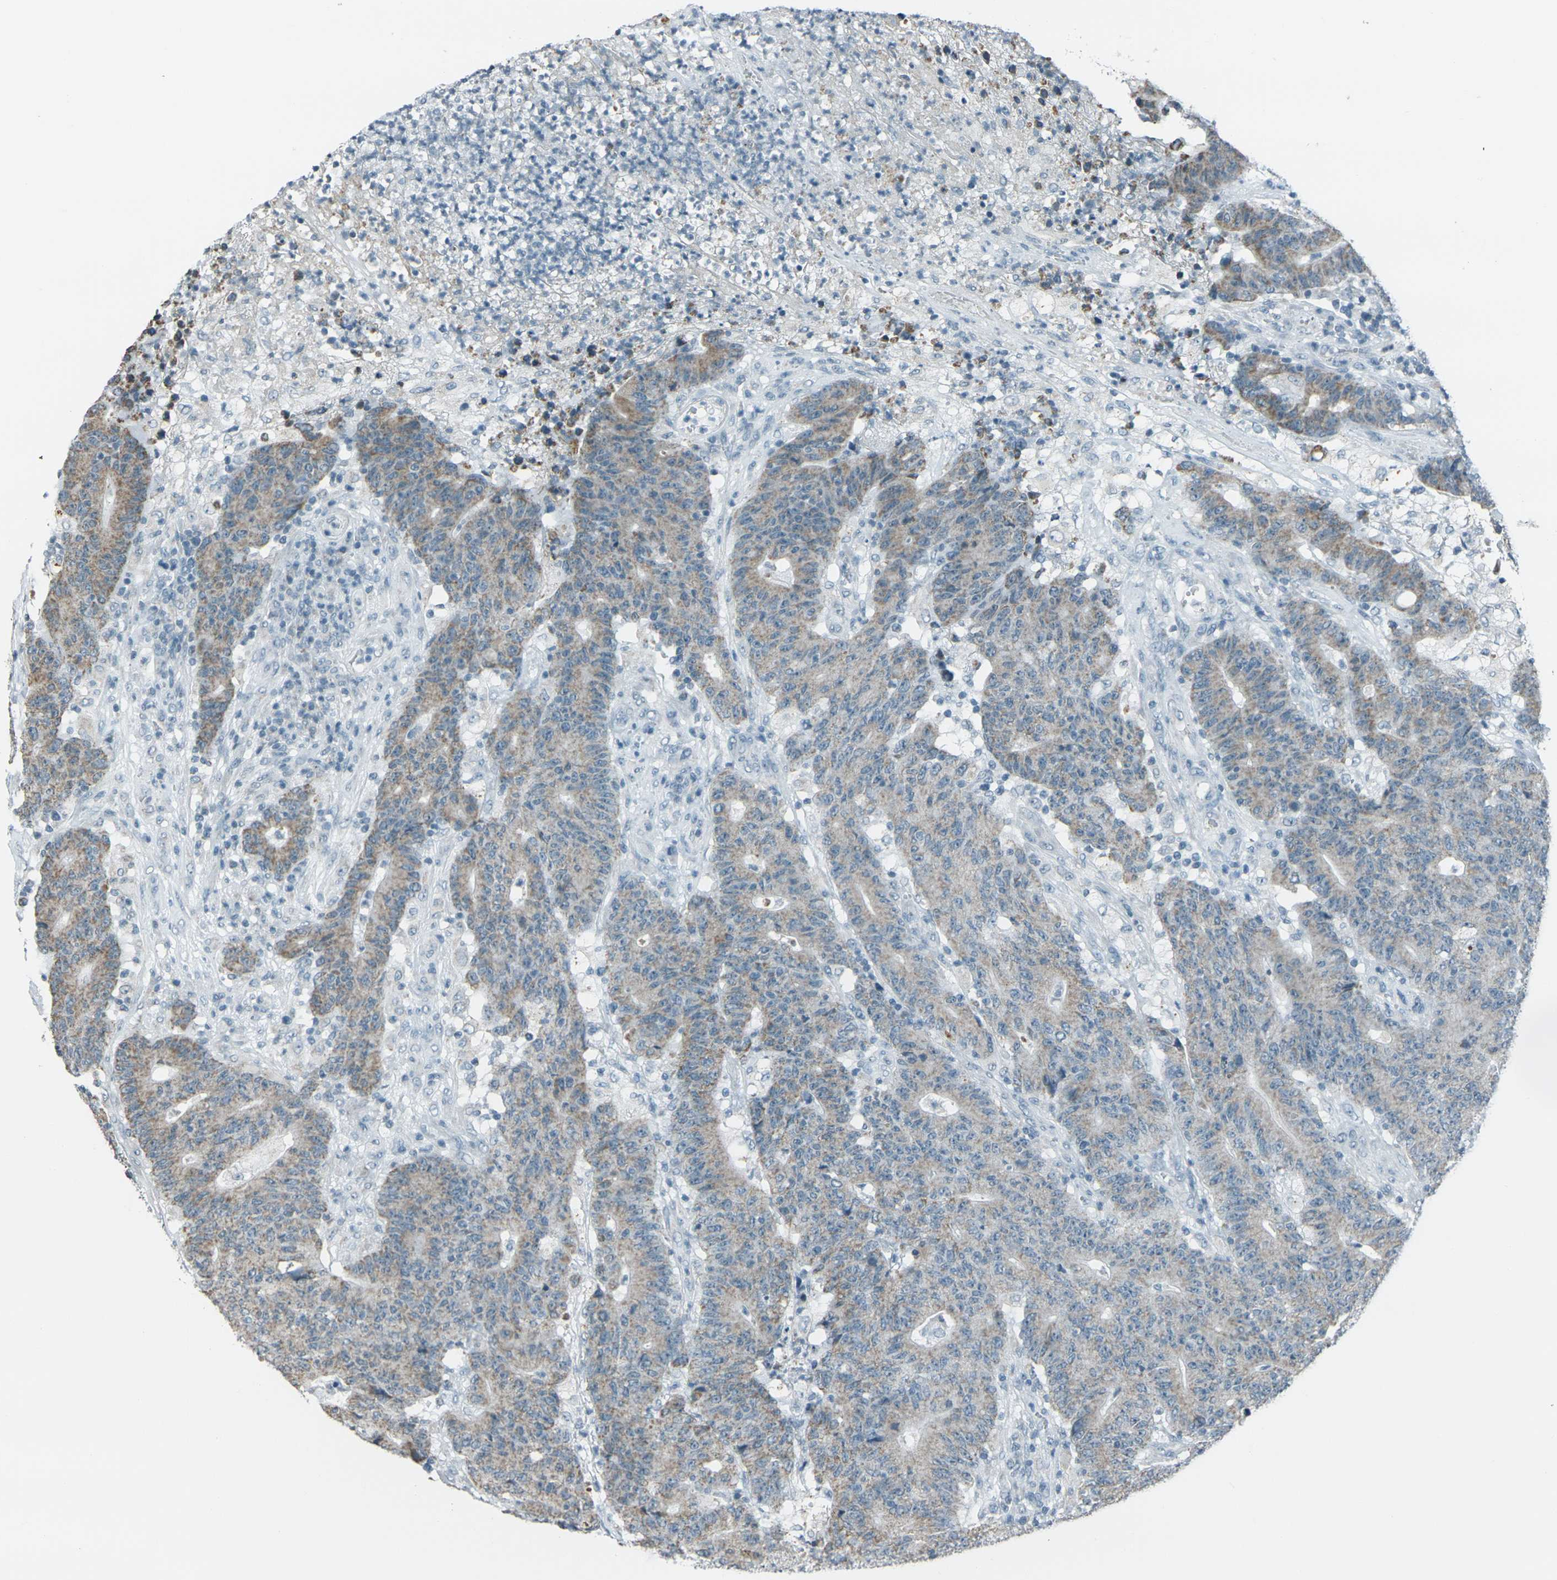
{"staining": {"intensity": "weak", "quantity": ">75%", "location": "cytoplasmic/membranous"}, "tissue": "colorectal cancer", "cell_type": "Tumor cells", "image_type": "cancer", "snomed": [{"axis": "morphology", "description": "Normal tissue, NOS"}, {"axis": "morphology", "description": "Adenocarcinoma, NOS"}, {"axis": "topography", "description": "Colon"}], "caption": "Immunohistochemical staining of colorectal adenocarcinoma displays low levels of weak cytoplasmic/membranous staining in approximately >75% of tumor cells.", "gene": "H2BC1", "patient": {"sex": "female", "age": 75}}